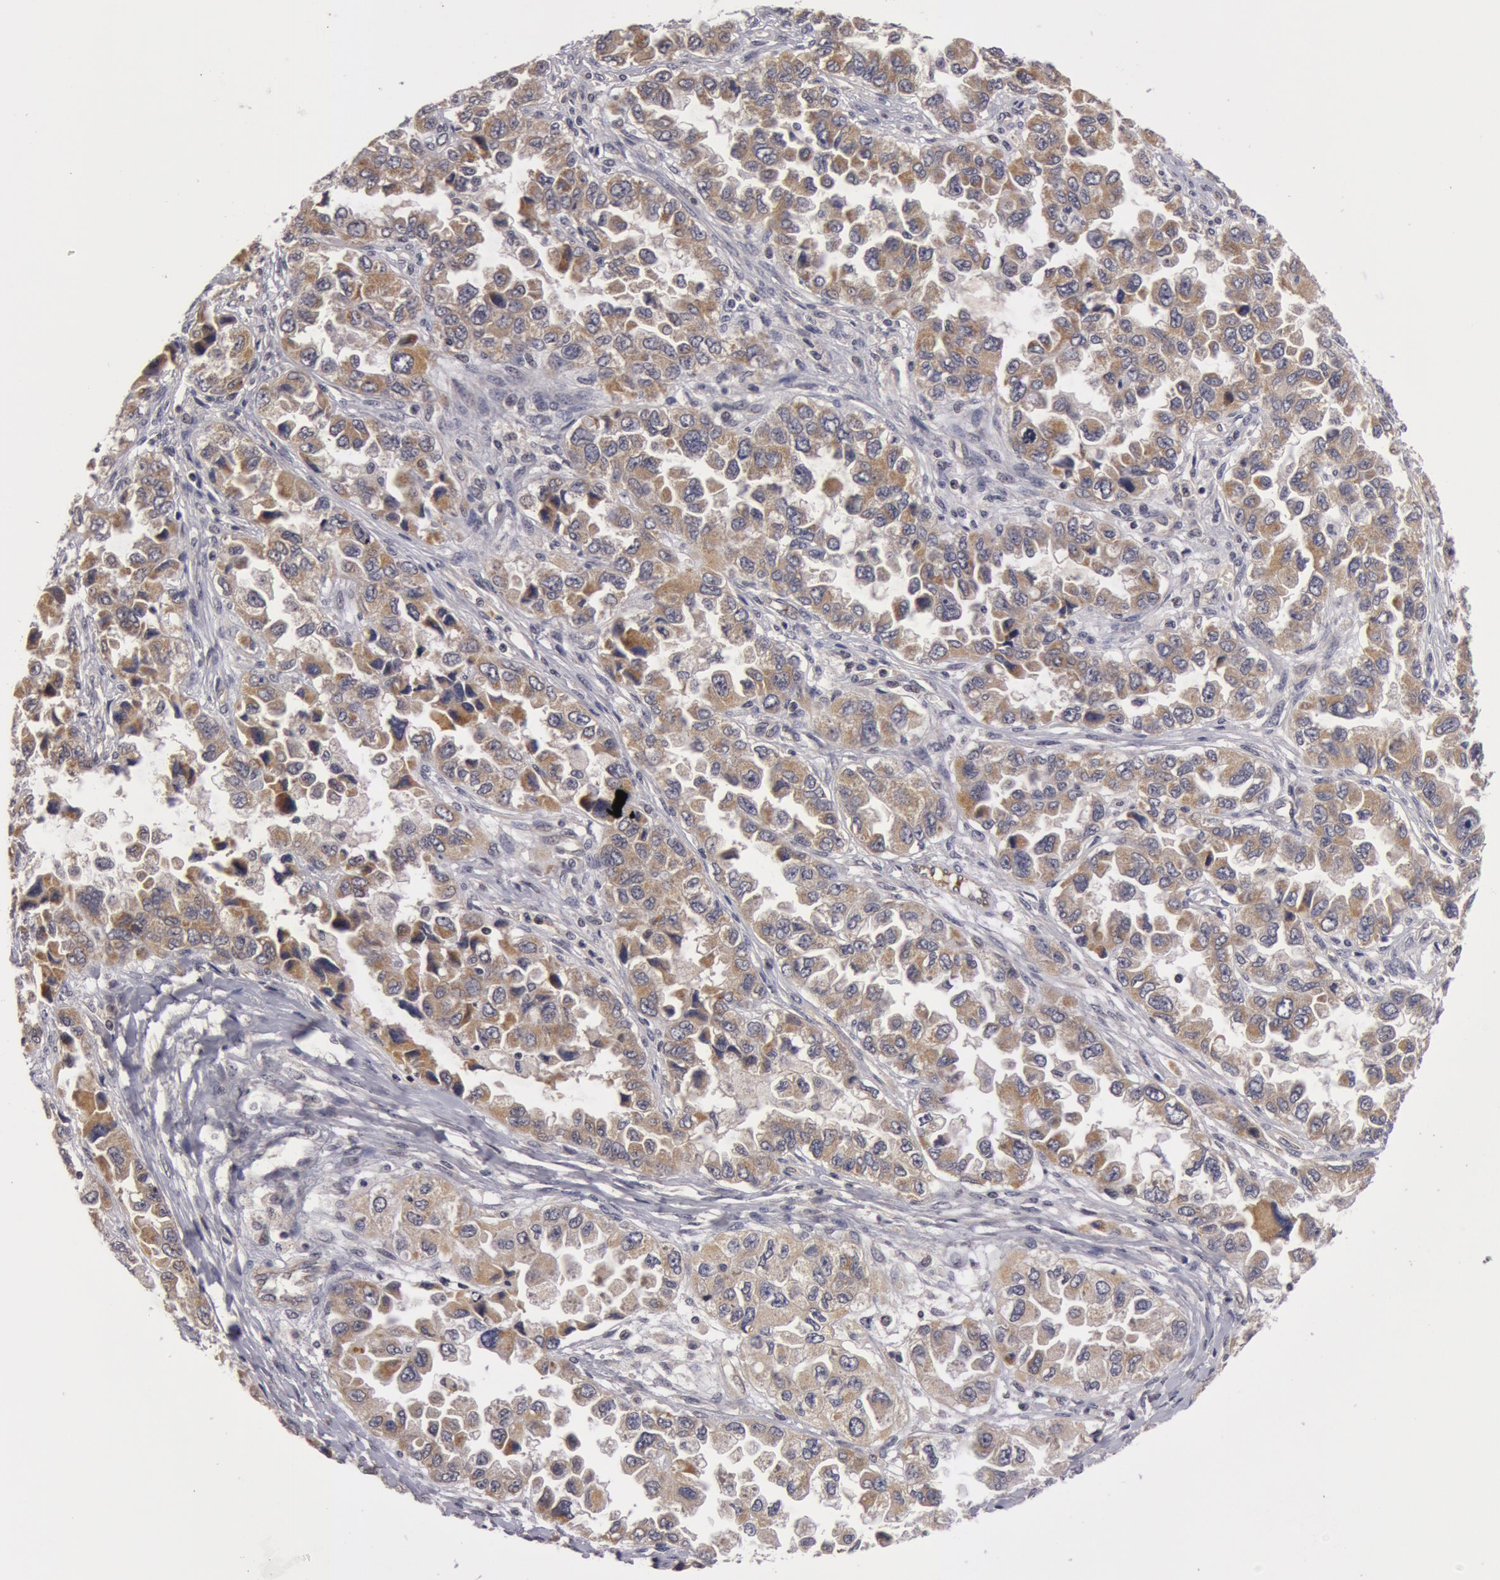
{"staining": {"intensity": "moderate", "quantity": ">75%", "location": "cytoplasmic/membranous"}, "tissue": "ovarian cancer", "cell_type": "Tumor cells", "image_type": "cancer", "snomed": [{"axis": "morphology", "description": "Cystadenocarcinoma, serous, NOS"}, {"axis": "topography", "description": "Ovary"}], "caption": "Immunohistochemistry photomicrograph of neoplastic tissue: human ovarian cancer (serous cystadenocarcinoma) stained using immunohistochemistry displays medium levels of moderate protein expression localized specifically in the cytoplasmic/membranous of tumor cells, appearing as a cytoplasmic/membranous brown color.", "gene": "SYTL4", "patient": {"sex": "female", "age": 84}}